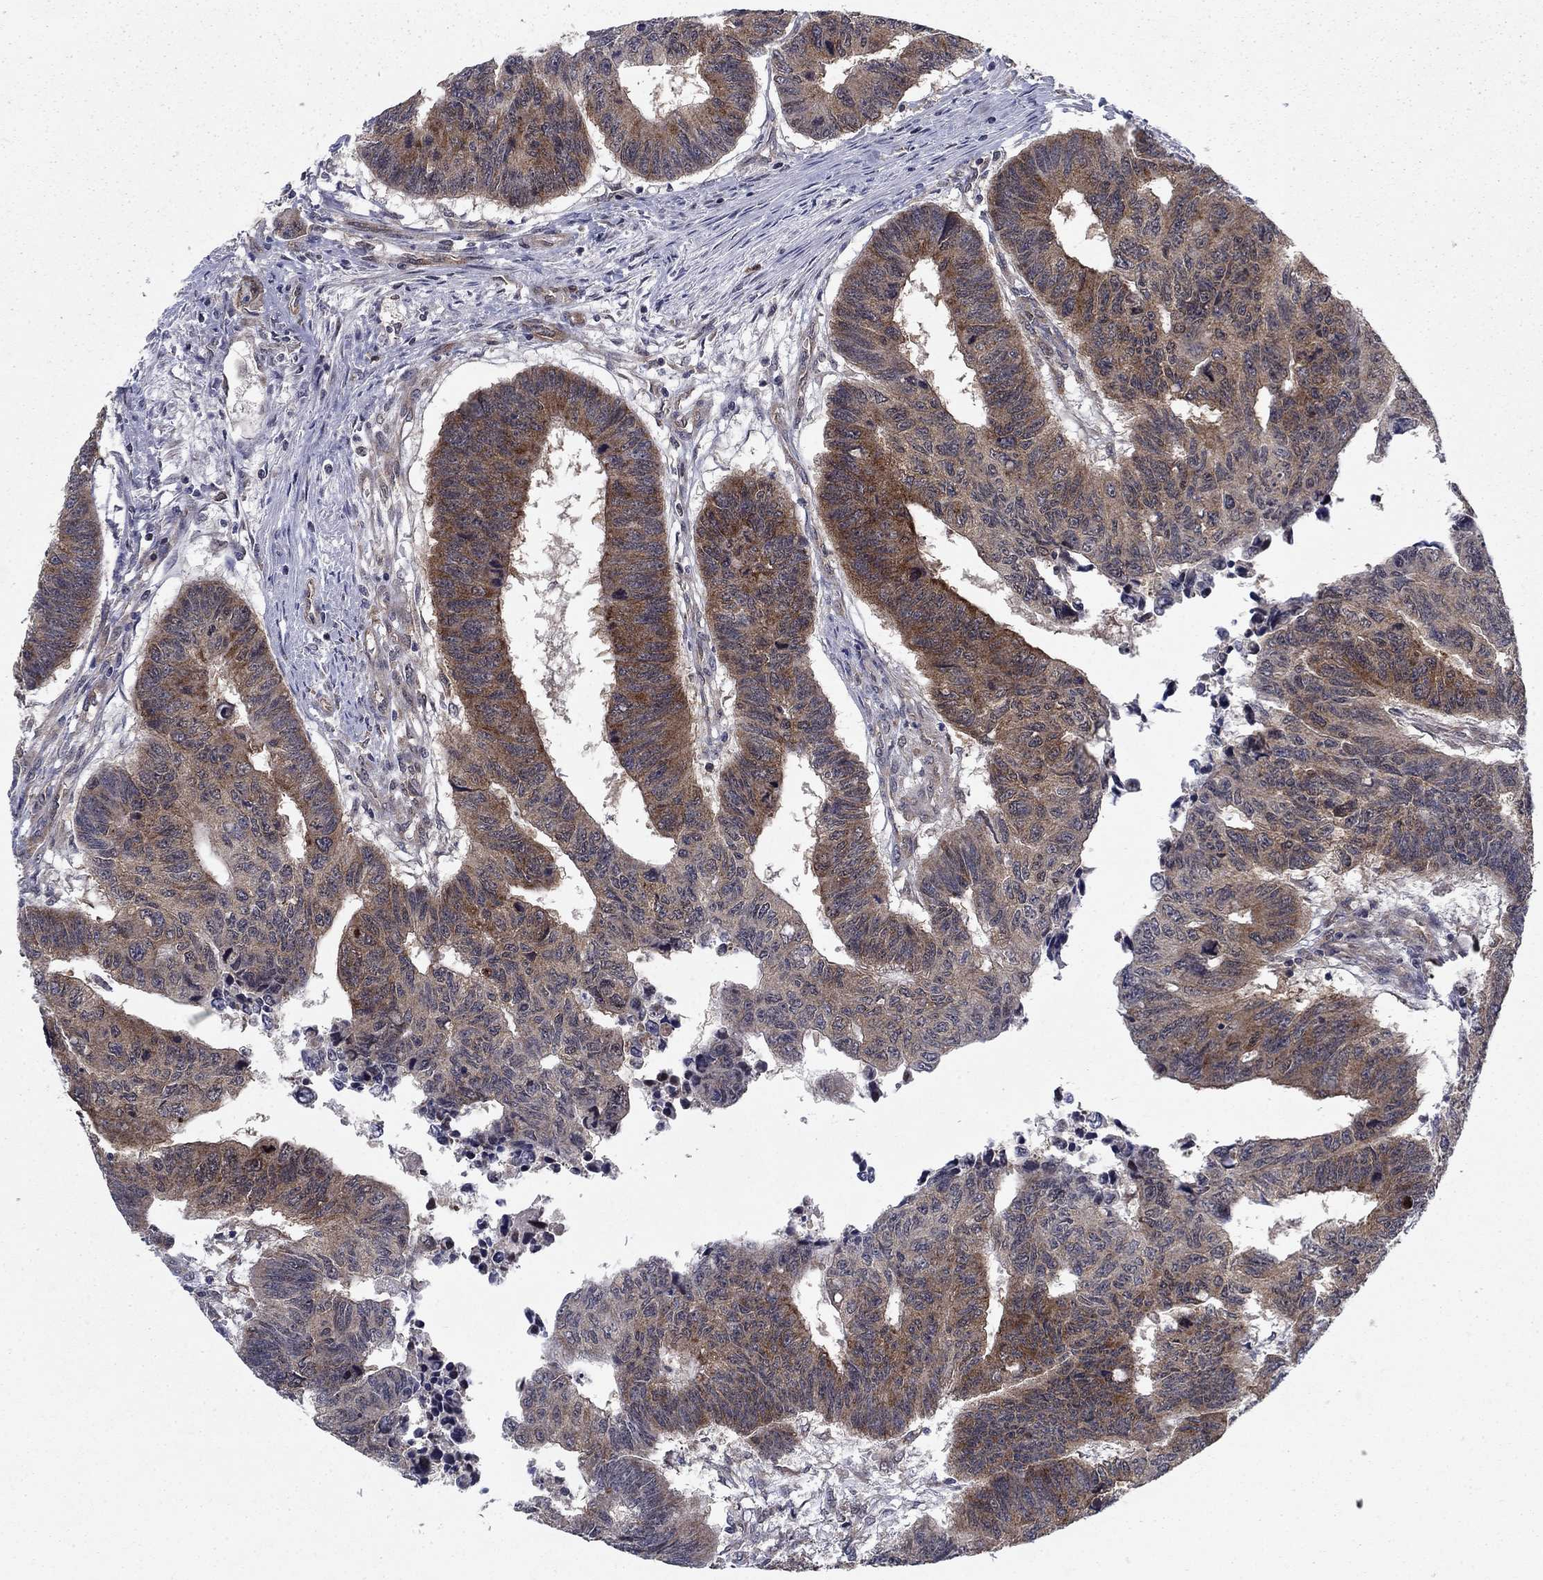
{"staining": {"intensity": "moderate", "quantity": "<25%", "location": "cytoplasmic/membranous"}, "tissue": "colorectal cancer", "cell_type": "Tumor cells", "image_type": "cancer", "snomed": [{"axis": "morphology", "description": "Adenocarcinoma, NOS"}, {"axis": "topography", "description": "Rectum"}], "caption": "Colorectal adenocarcinoma stained with a protein marker exhibits moderate staining in tumor cells.", "gene": "DNAJA1", "patient": {"sex": "female", "age": 85}}